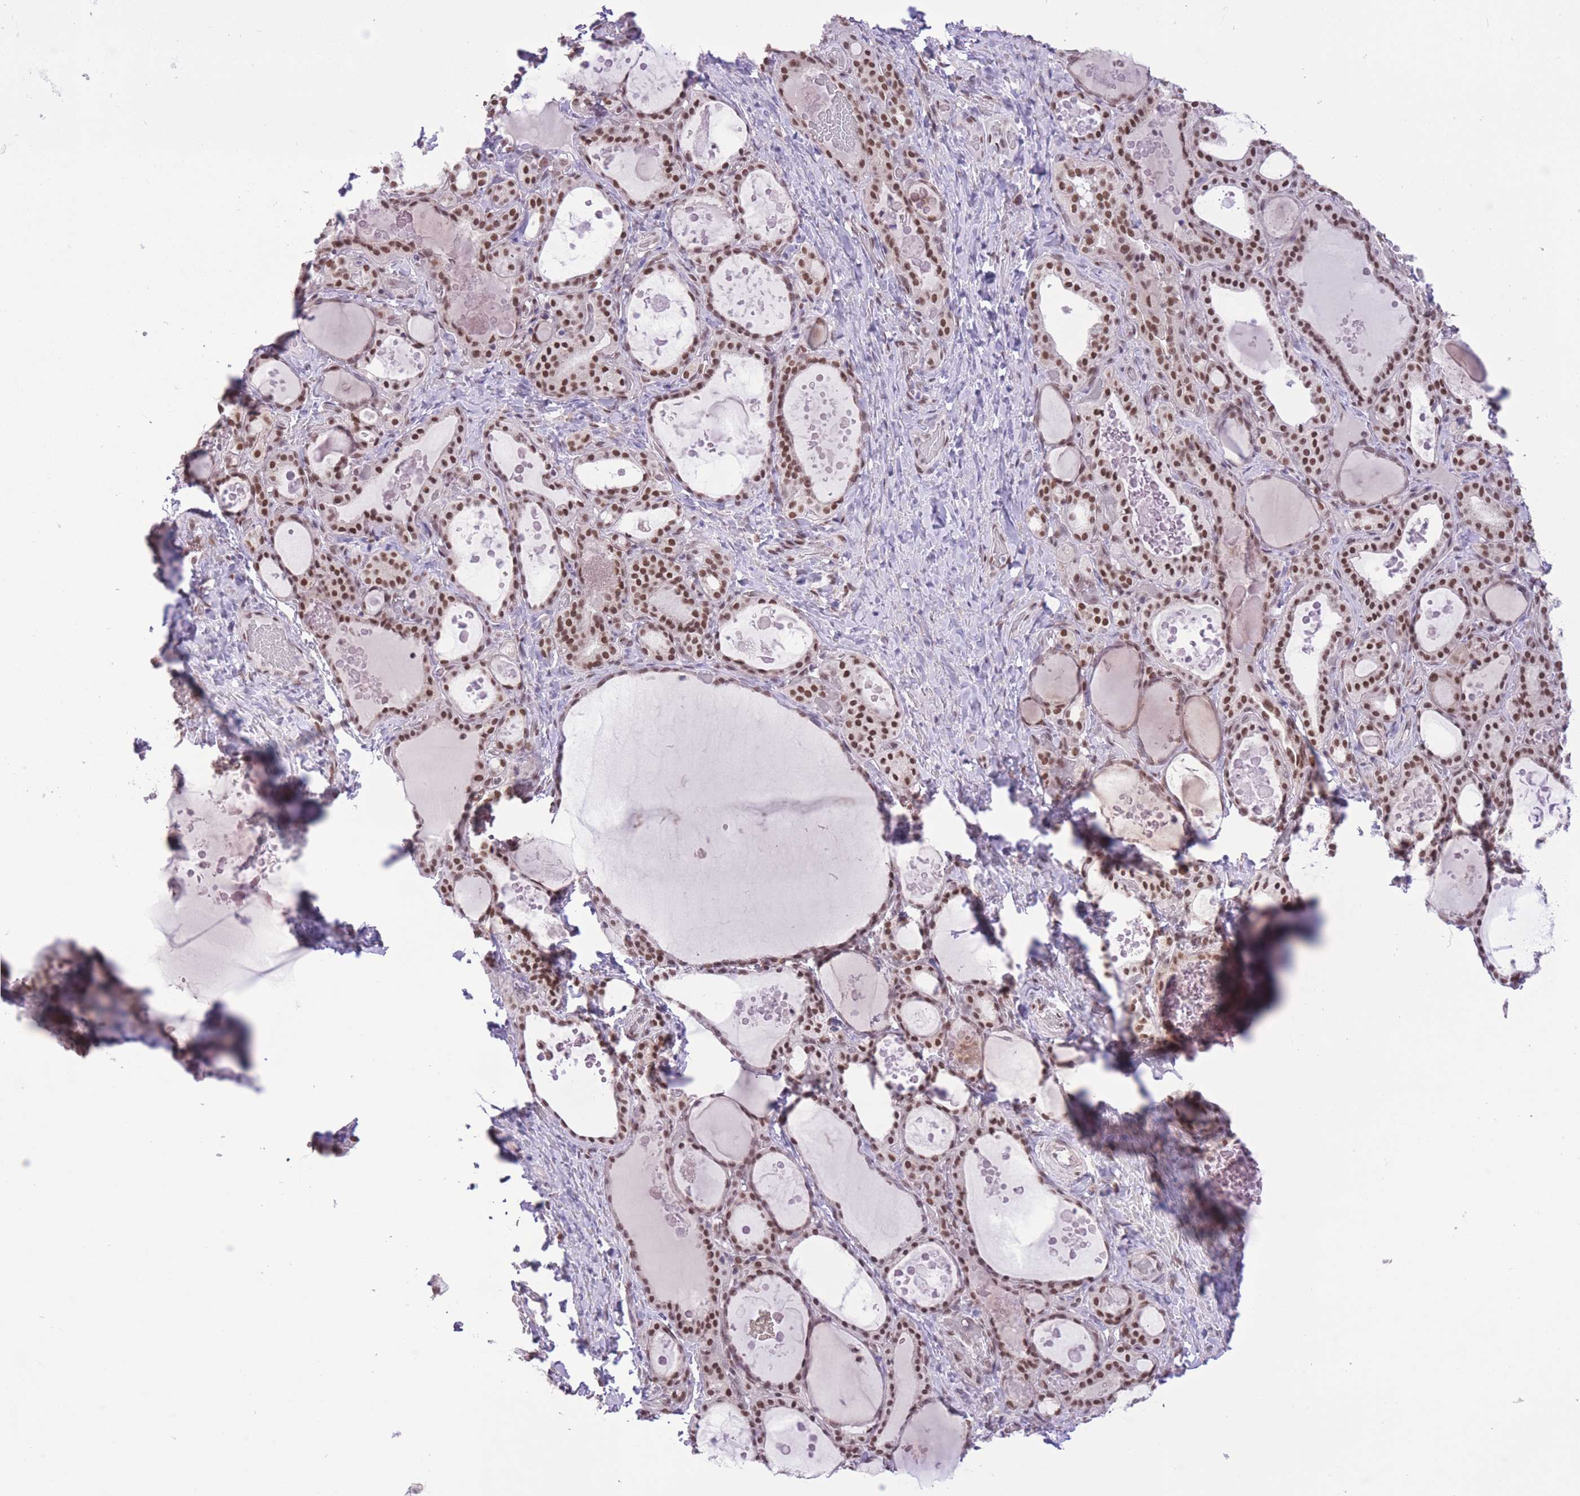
{"staining": {"intensity": "moderate", "quantity": ">75%", "location": "nuclear"}, "tissue": "thyroid gland", "cell_type": "Glandular cells", "image_type": "normal", "snomed": [{"axis": "morphology", "description": "Normal tissue, NOS"}, {"axis": "topography", "description": "Thyroid gland"}], "caption": "The micrograph reveals staining of unremarkable thyroid gland, revealing moderate nuclear protein expression (brown color) within glandular cells. The staining was performed using DAB (3,3'-diaminobenzidine) to visualize the protein expression in brown, while the nuclei were stained in blue with hematoxylin (Magnification: 20x).", "gene": "ZBED5", "patient": {"sex": "female", "age": 46}}